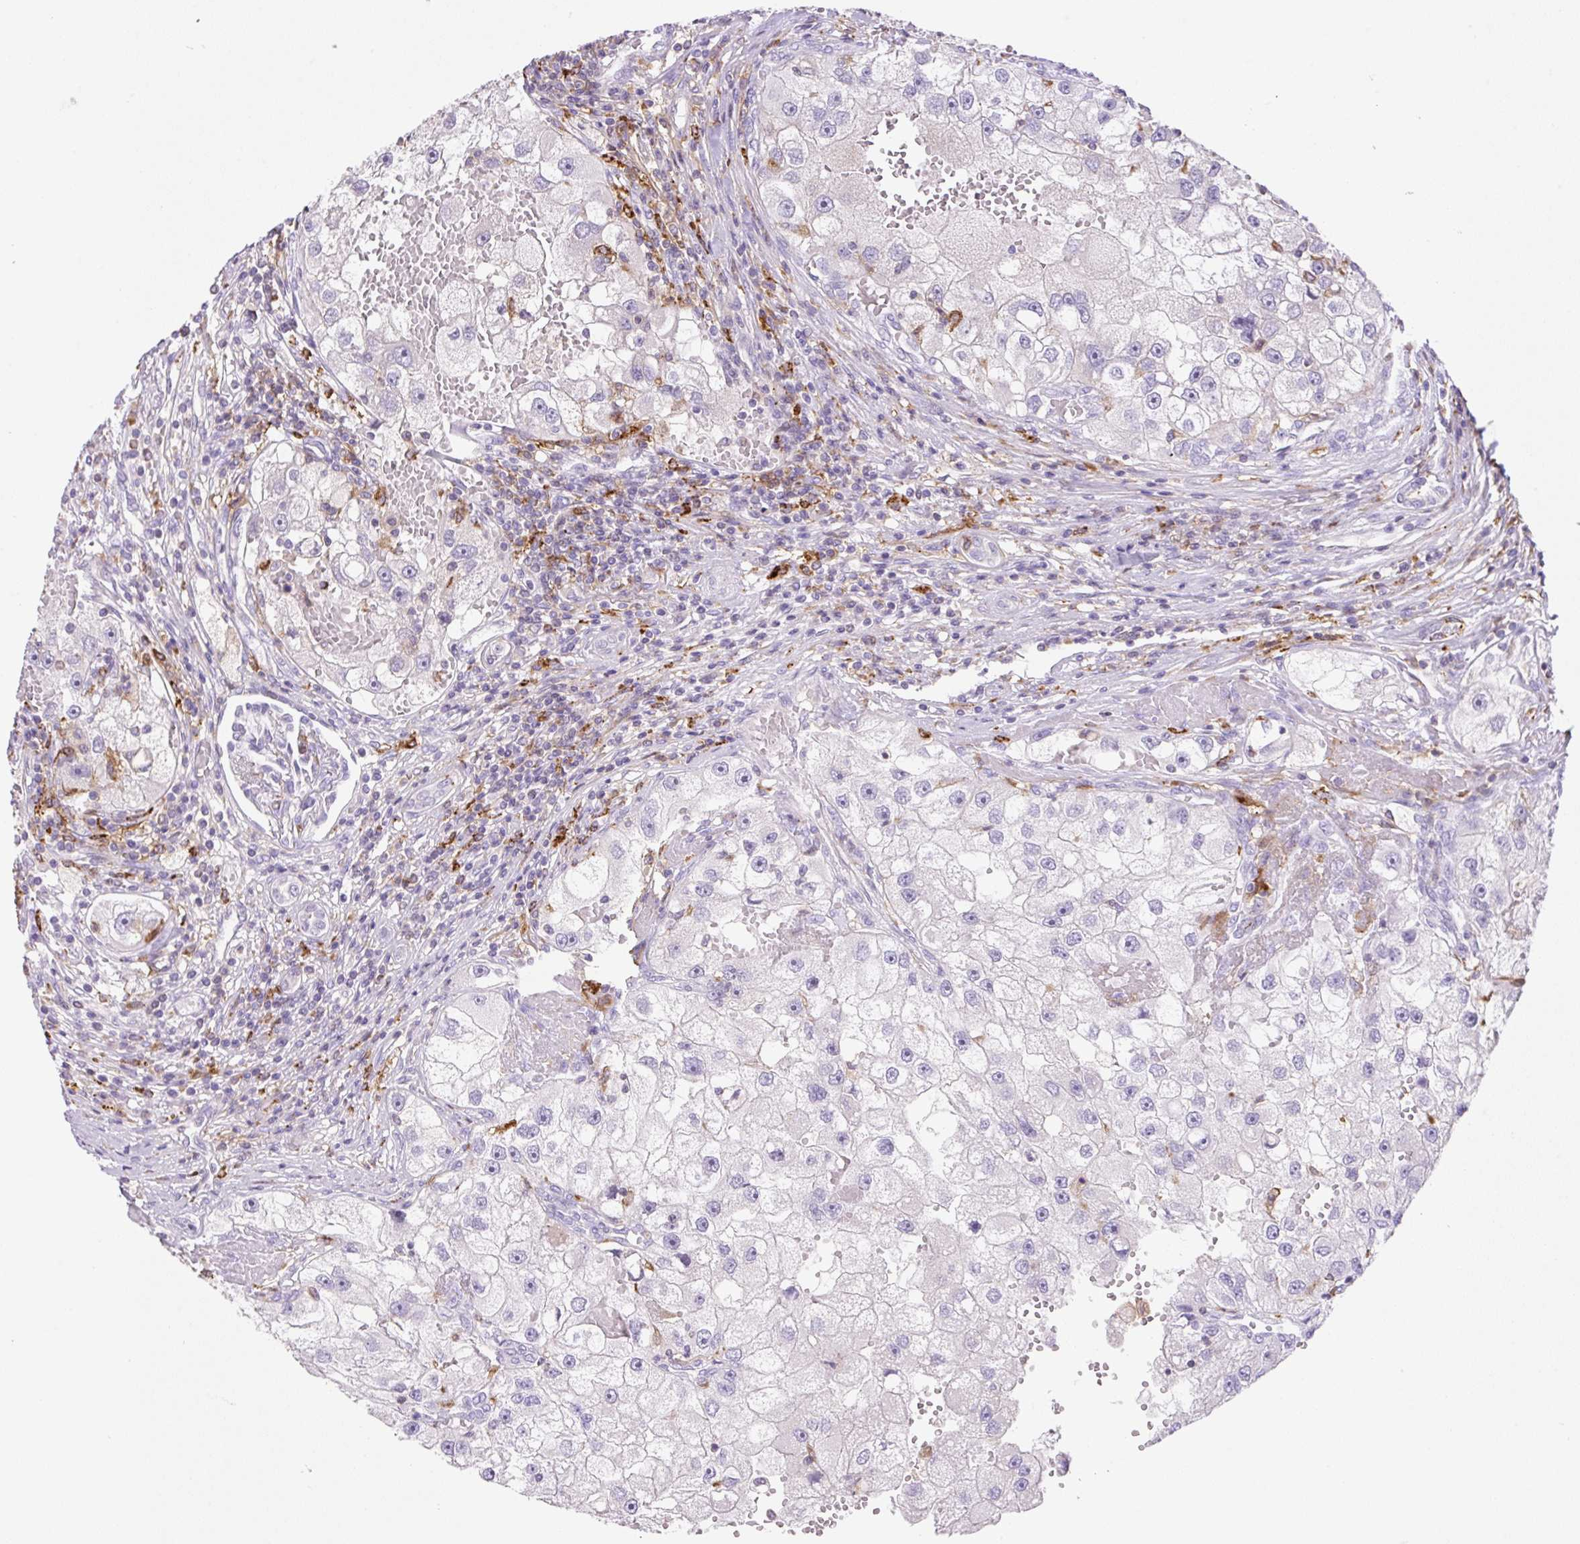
{"staining": {"intensity": "negative", "quantity": "none", "location": "none"}, "tissue": "renal cancer", "cell_type": "Tumor cells", "image_type": "cancer", "snomed": [{"axis": "morphology", "description": "Adenocarcinoma, NOS"}, {"axis": "topography", "description": "Kidney"}], "caption": "Immunohistochemistry (IHC) of human renal cancer shows no expression in tumor cells. (DAB IHC visualized using brightfield microscopy, high magnification).", "gene": "TDRD15", "patient": {"sex": "male", "age": 63}}